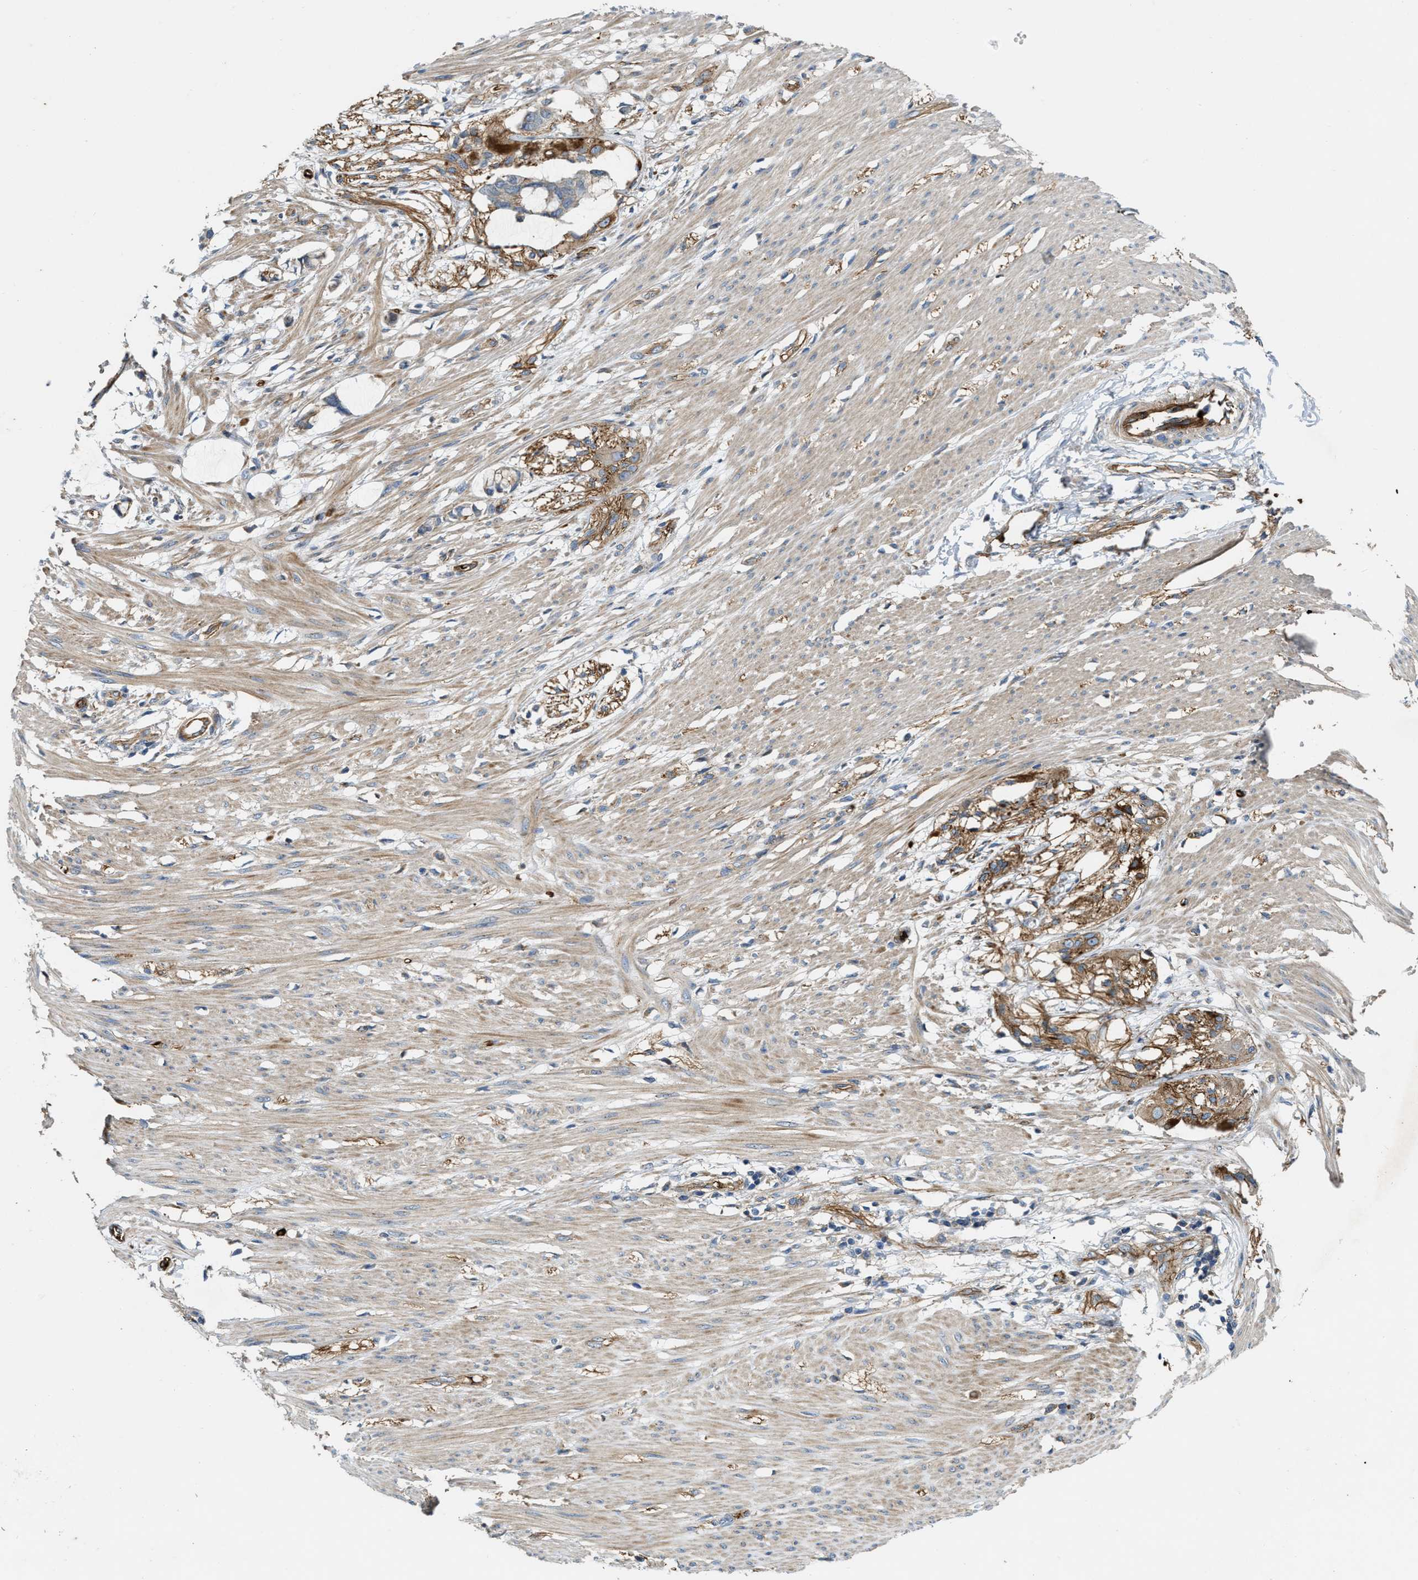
{"staining": {"intensity": "moderate", "quantity": "<25%", "location": "cytoplasmic/membranous"}, "tissue": "smooth muscle", "cell_type": "Smooth muscle cells", "image_type": "normal", "snomed": [{"axis": "morphology", "description": "Normal tissue, NOS"}, {"axis": "morphology", "description": "Adenocarcinoma, NOS"}, {"axis": "topography", "description": "Smooth muscle"}, {"axis": "topography", "description": "Colon"}], "caption": "Smooth muscle cells exhibit low levels of moderate cytoplasmic/membranous staining in approximately <25% of cells in unremarkable smooth muscle.", "gene": "ERC1", "patient": {"sex": "male", "age": 14}}